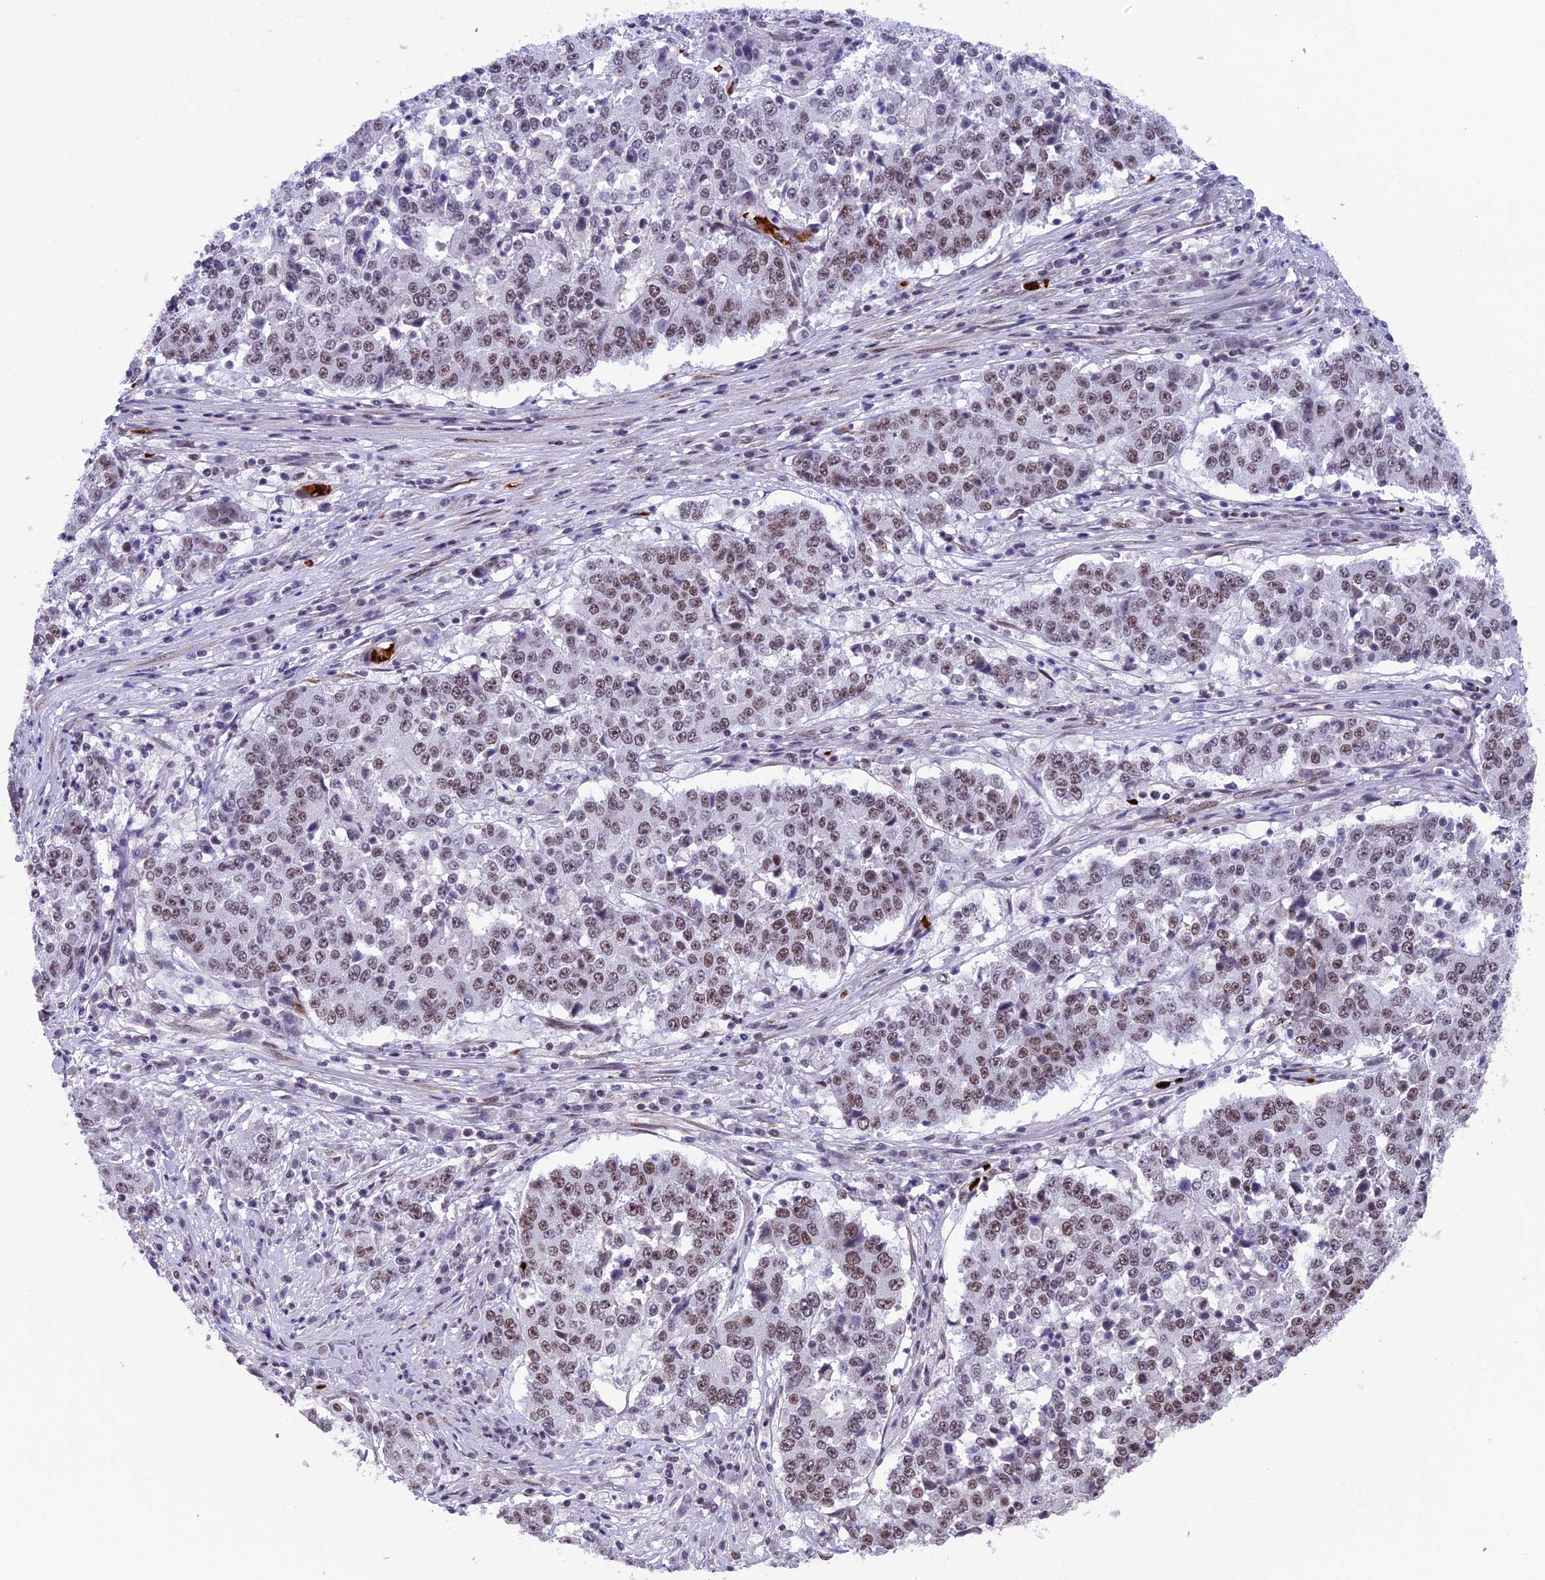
{"staining": {"intensity": "moderate", "quantity": ">75%", "location": "nuclear"}, "tissue": "stomach cancer", "cell_type": "Tumor cells", "image_type": "cancer", "snomed": [{"axis": "morphology", "description": "Adenocarcinoma, NOS"}, {"axis": "topography", "description": "Stomach"}], "caption": "A high-resolution micrograph shows immunohistochemistry staining of stomach adenocarcinoma, which exhibits moderate nuclear positivity in about >75% of tumor cells.", "gene": "MPHOSPH8", "patient": {"sex": "male", "age": 59}}